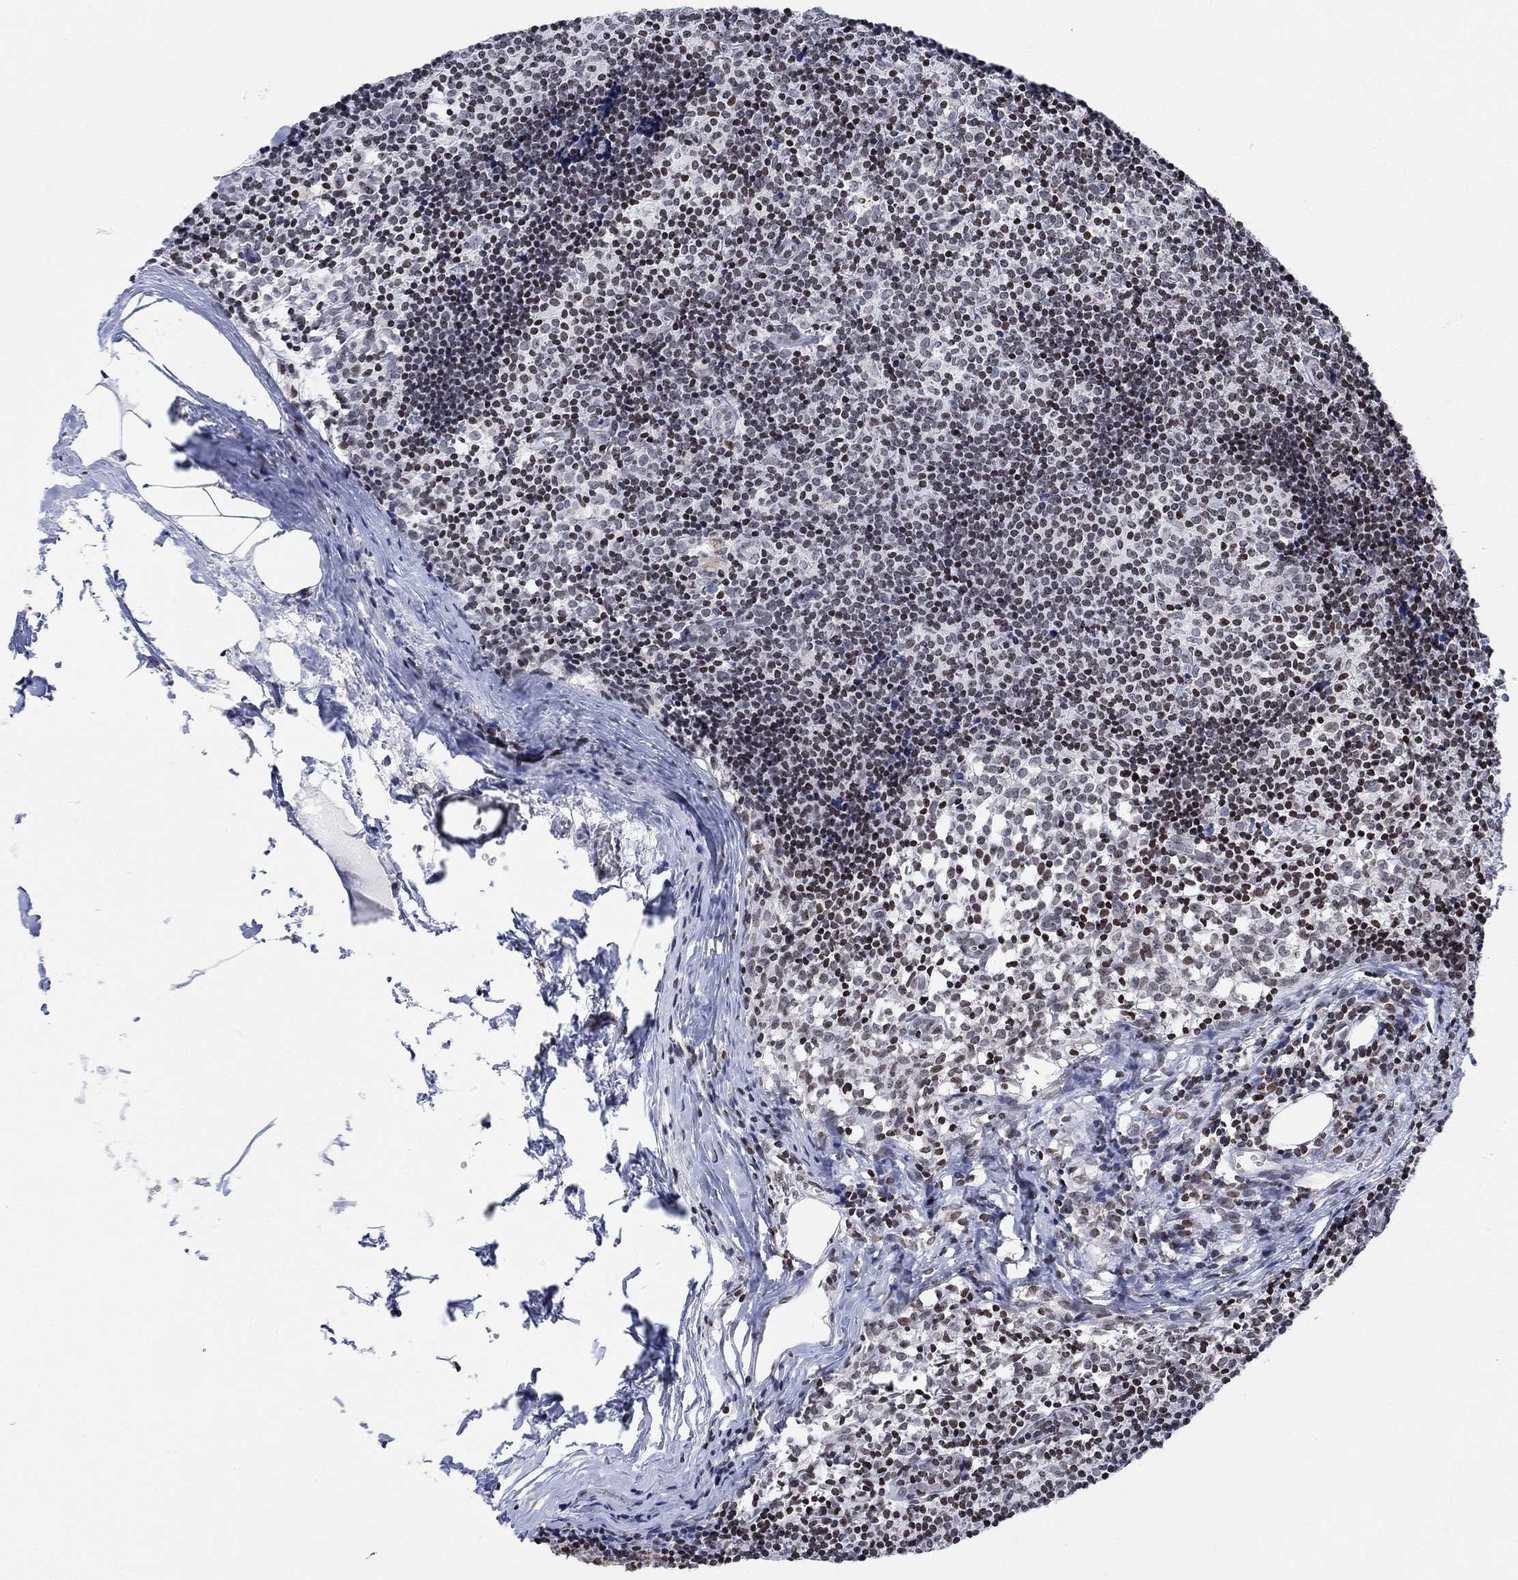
{"staining": {"intensity": "negative", "quantity": "none", "location": "none"}, "tissue": "lymph node", "cell_type": "Germinal center cells", "image_type": "normal", "snomed": [{"axis": "morphology", "description": "Normal tissue, NOS"}, {"axis": "topography", "description": "Lymph node"}], "caption": "IHC micrograph of benign lymph node stained for a protein (brown), which displays no expression in germinal center cells. (Immunohistochemistry (ihc), brightfield microscopy, high magnification).", "gene": "ABHD14A", "patient": {"sex": "female", "age": 52}}